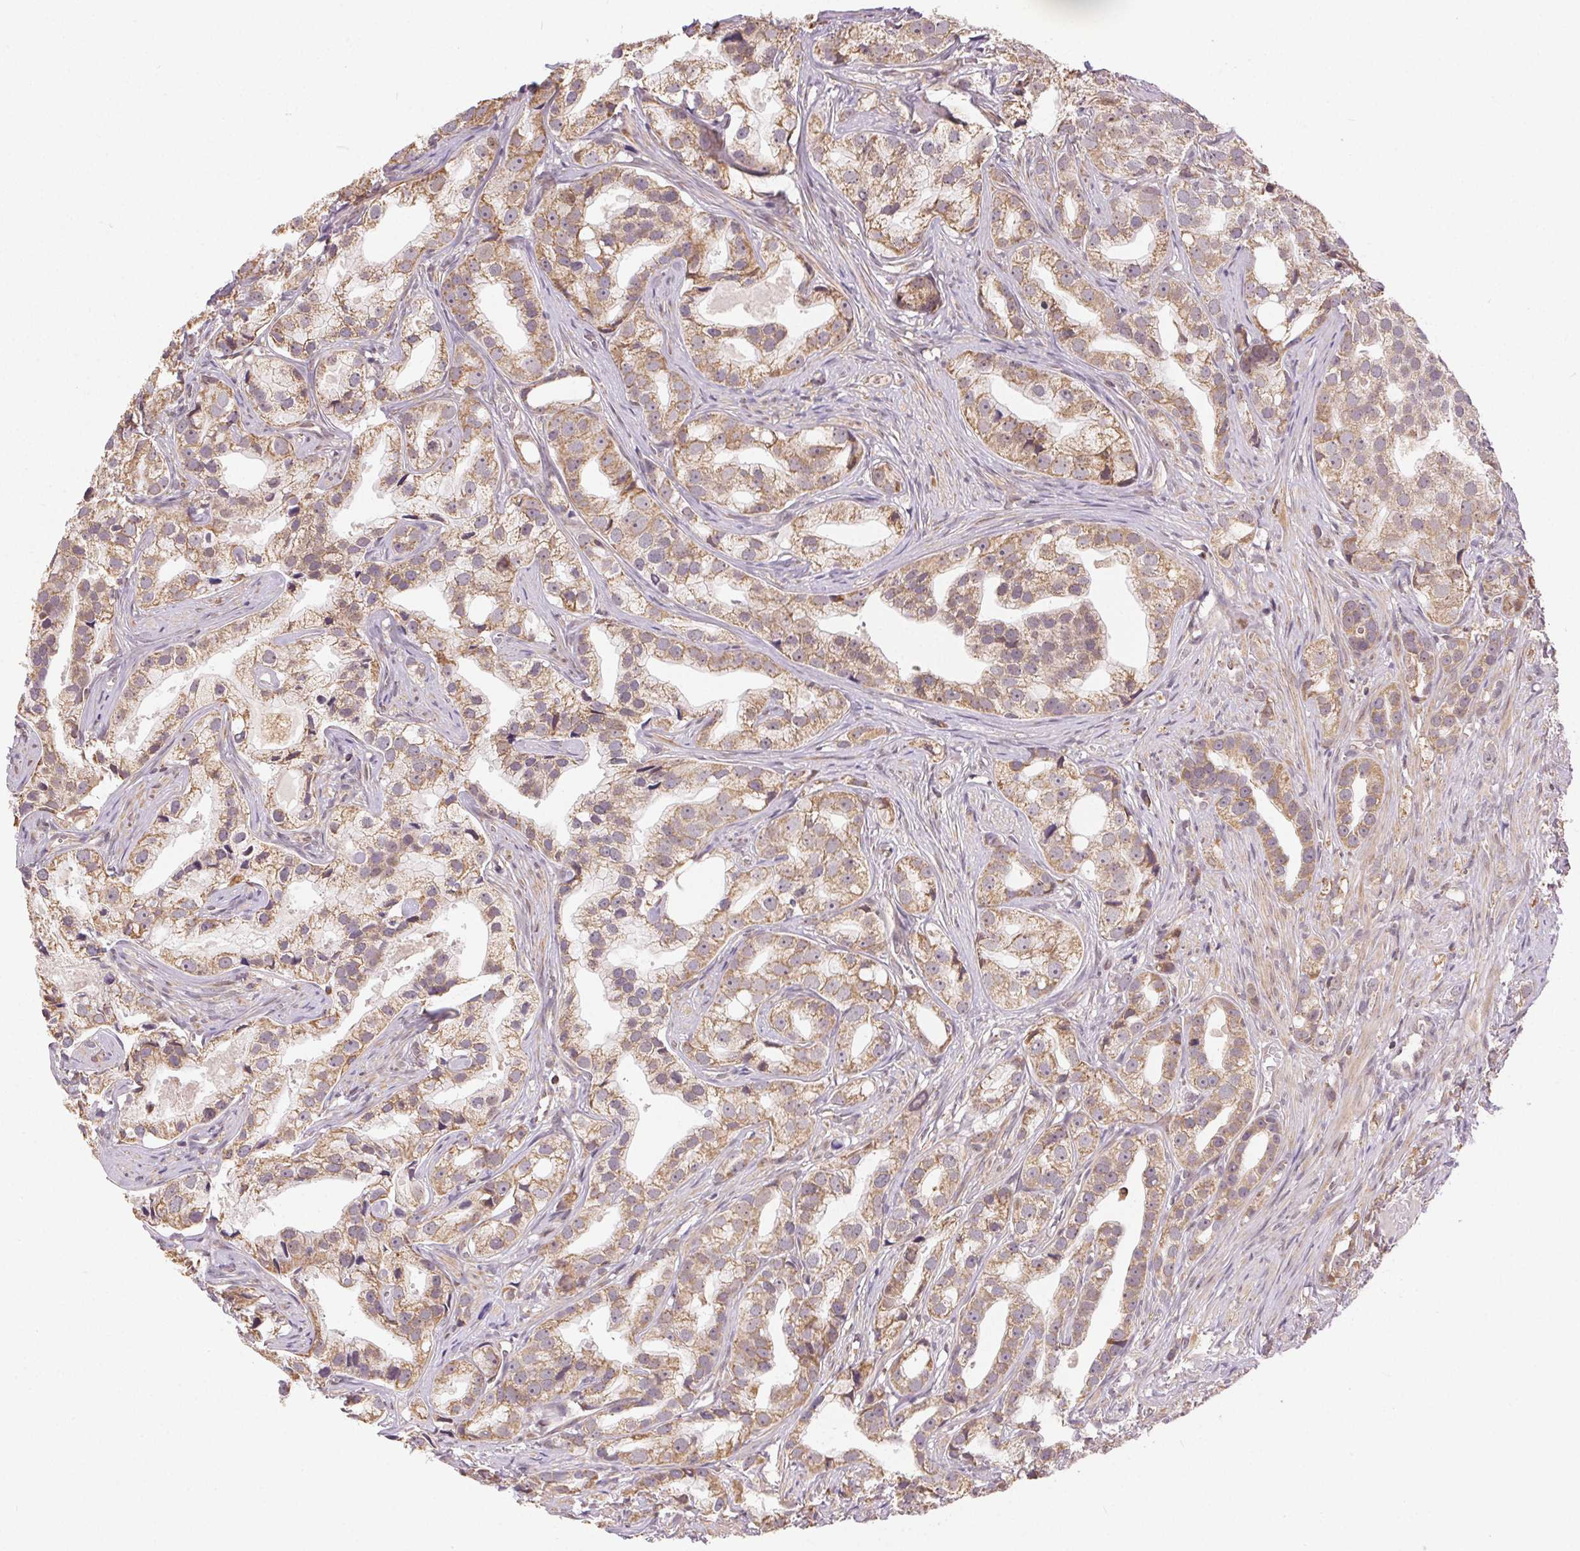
{"staining": {"intensity": "moderate", "quantity": ">75%", "location": "cytoplasmic/membranous"}, "tissue": "prostate cancer", "cell_type": "Tumor cells", "image_type": "cancer", "snomed": [{"axis": "morphology", "description": "Adenocarcinoma, High grade"}, {"axis": "topography", "description": "Prostate"}], "caption": "The immunohistochemical stain labels moderate cytoplasmic/membranous expression in tumor cells of prostate cancer tissue.", "gene": "PIWIL4", "patient": {"sex": "male", "age": 75}}